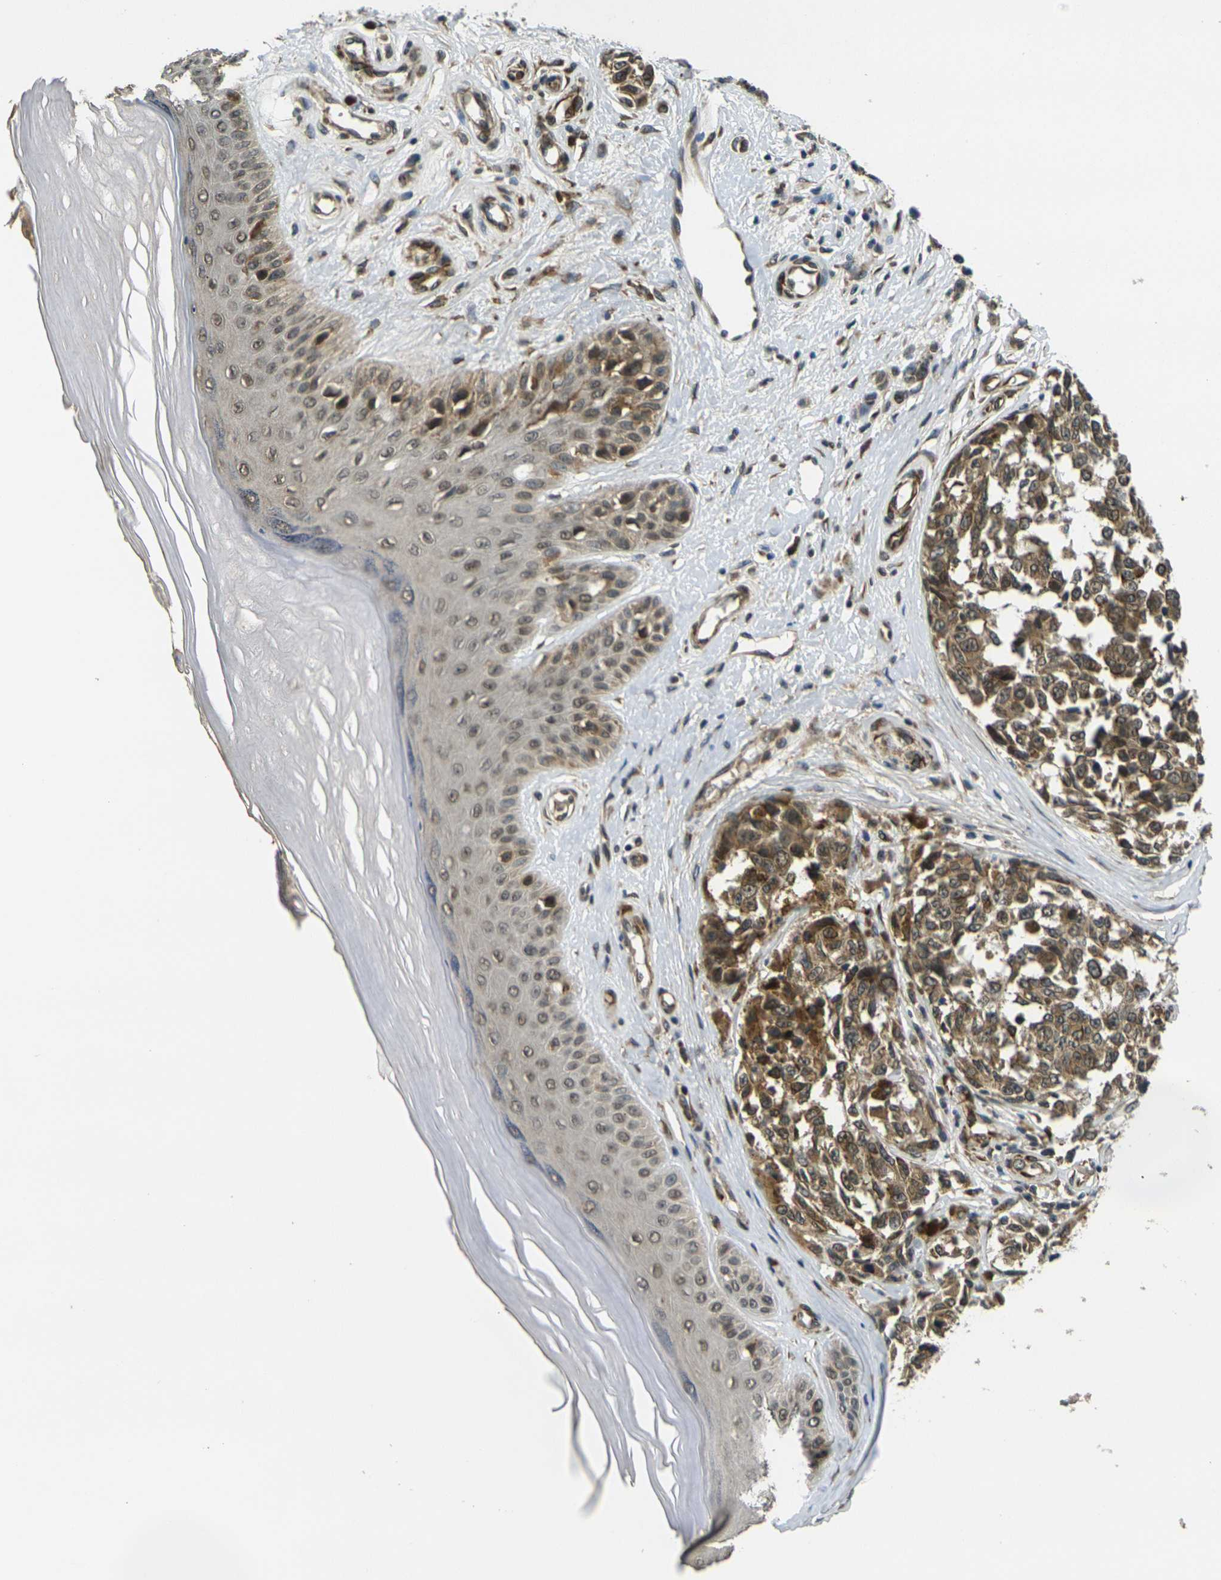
{"staining": {"intensity": "strong", "quantity": ">75%", "location": "cytoplasmic/membranous"}, "tissue": "melanoma", "cell_type": "Tumor cells", "image_type": "cancer", "snomed": [{"axis": "morphology", "description": "Malignant melanoma, NOS"}, {"axis": "topography", "description": "Skin"}], "caption": "An IHC photomicrograph of tumor tissue is shown. Protein staining in brown shows strong cytoplasmic/membranous positivity in malignant melanoma within tumor cells.", "gene": "FUT11", "patient": {"sex": "female", "age": 64}}